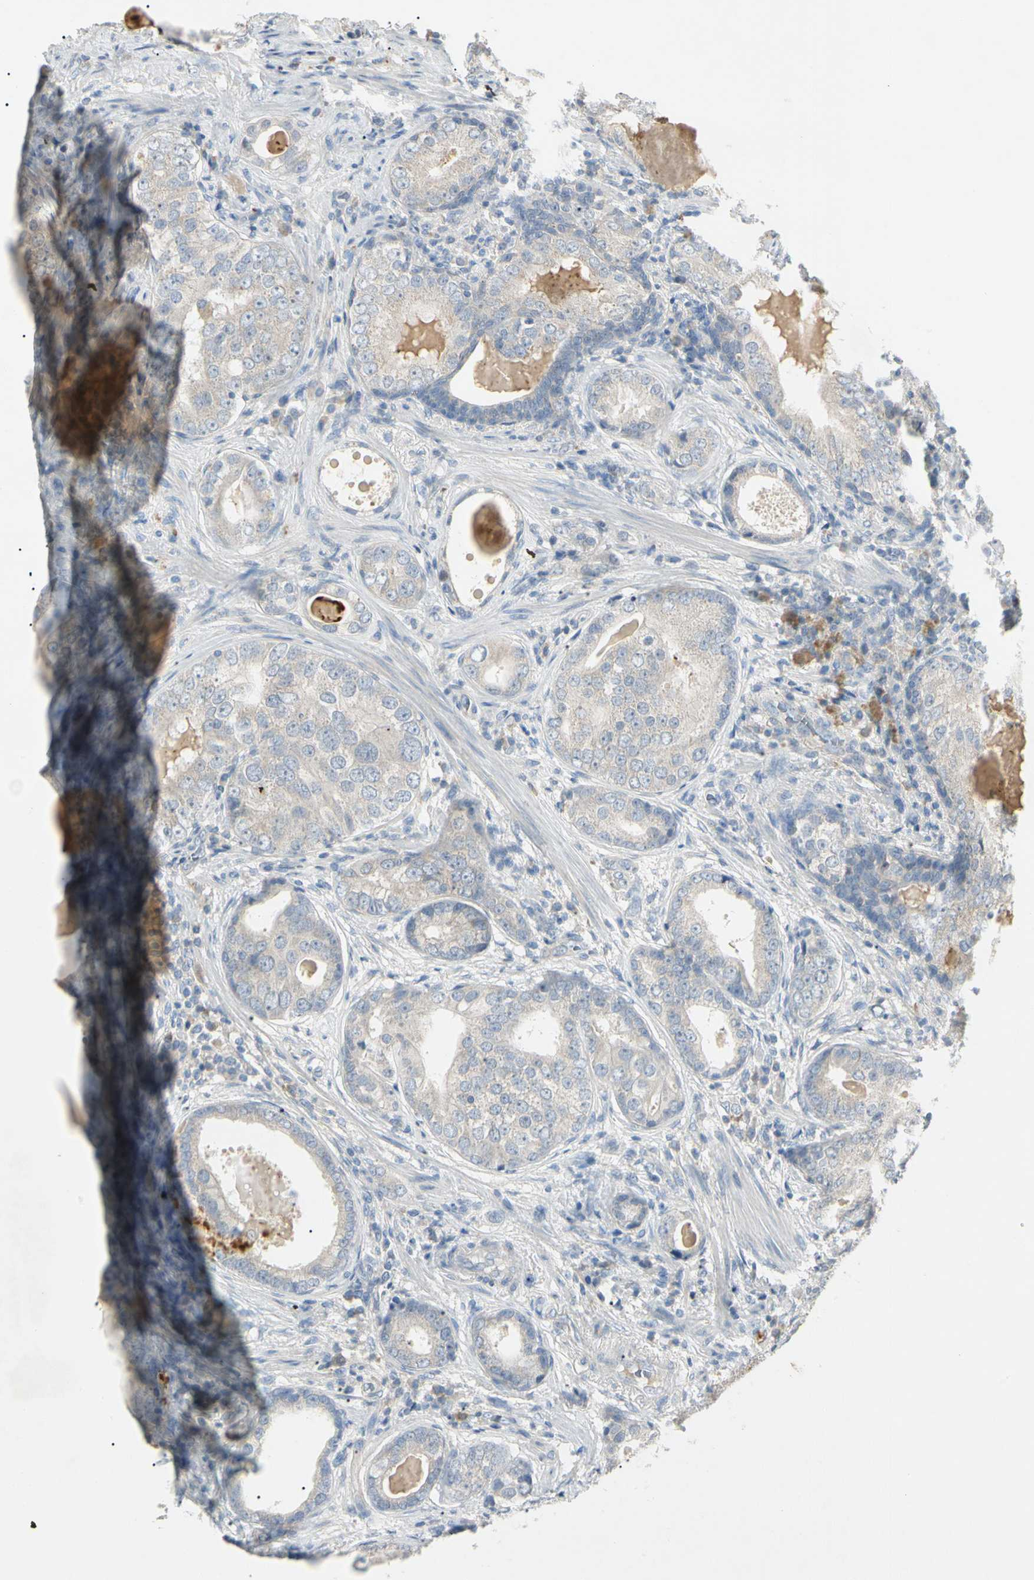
{"staining": {"intensity": "weak", "quantity": "<25%", "location": "cytoplasmic/membranous"}, "tissue": "prostate cancer", "cell_type": "Tumor cells", "image_type": "cancer", "snomed": [{"axis": "morphology", "description": "Adenocarcinoma, High grade"}, {"axis": "topography", "description": "Prostate"}], "caption": "Protein analysis of prostate cancer (high-grade adenocarcinoma) demonstrates no significant expression in tumor cells. (DAB (3,3'-diaminobenzidine) immunohistochemistry with hematoxylin counter stain).", "gene": "PRSS21", "patient": {"sex": "male", "age": 66}}